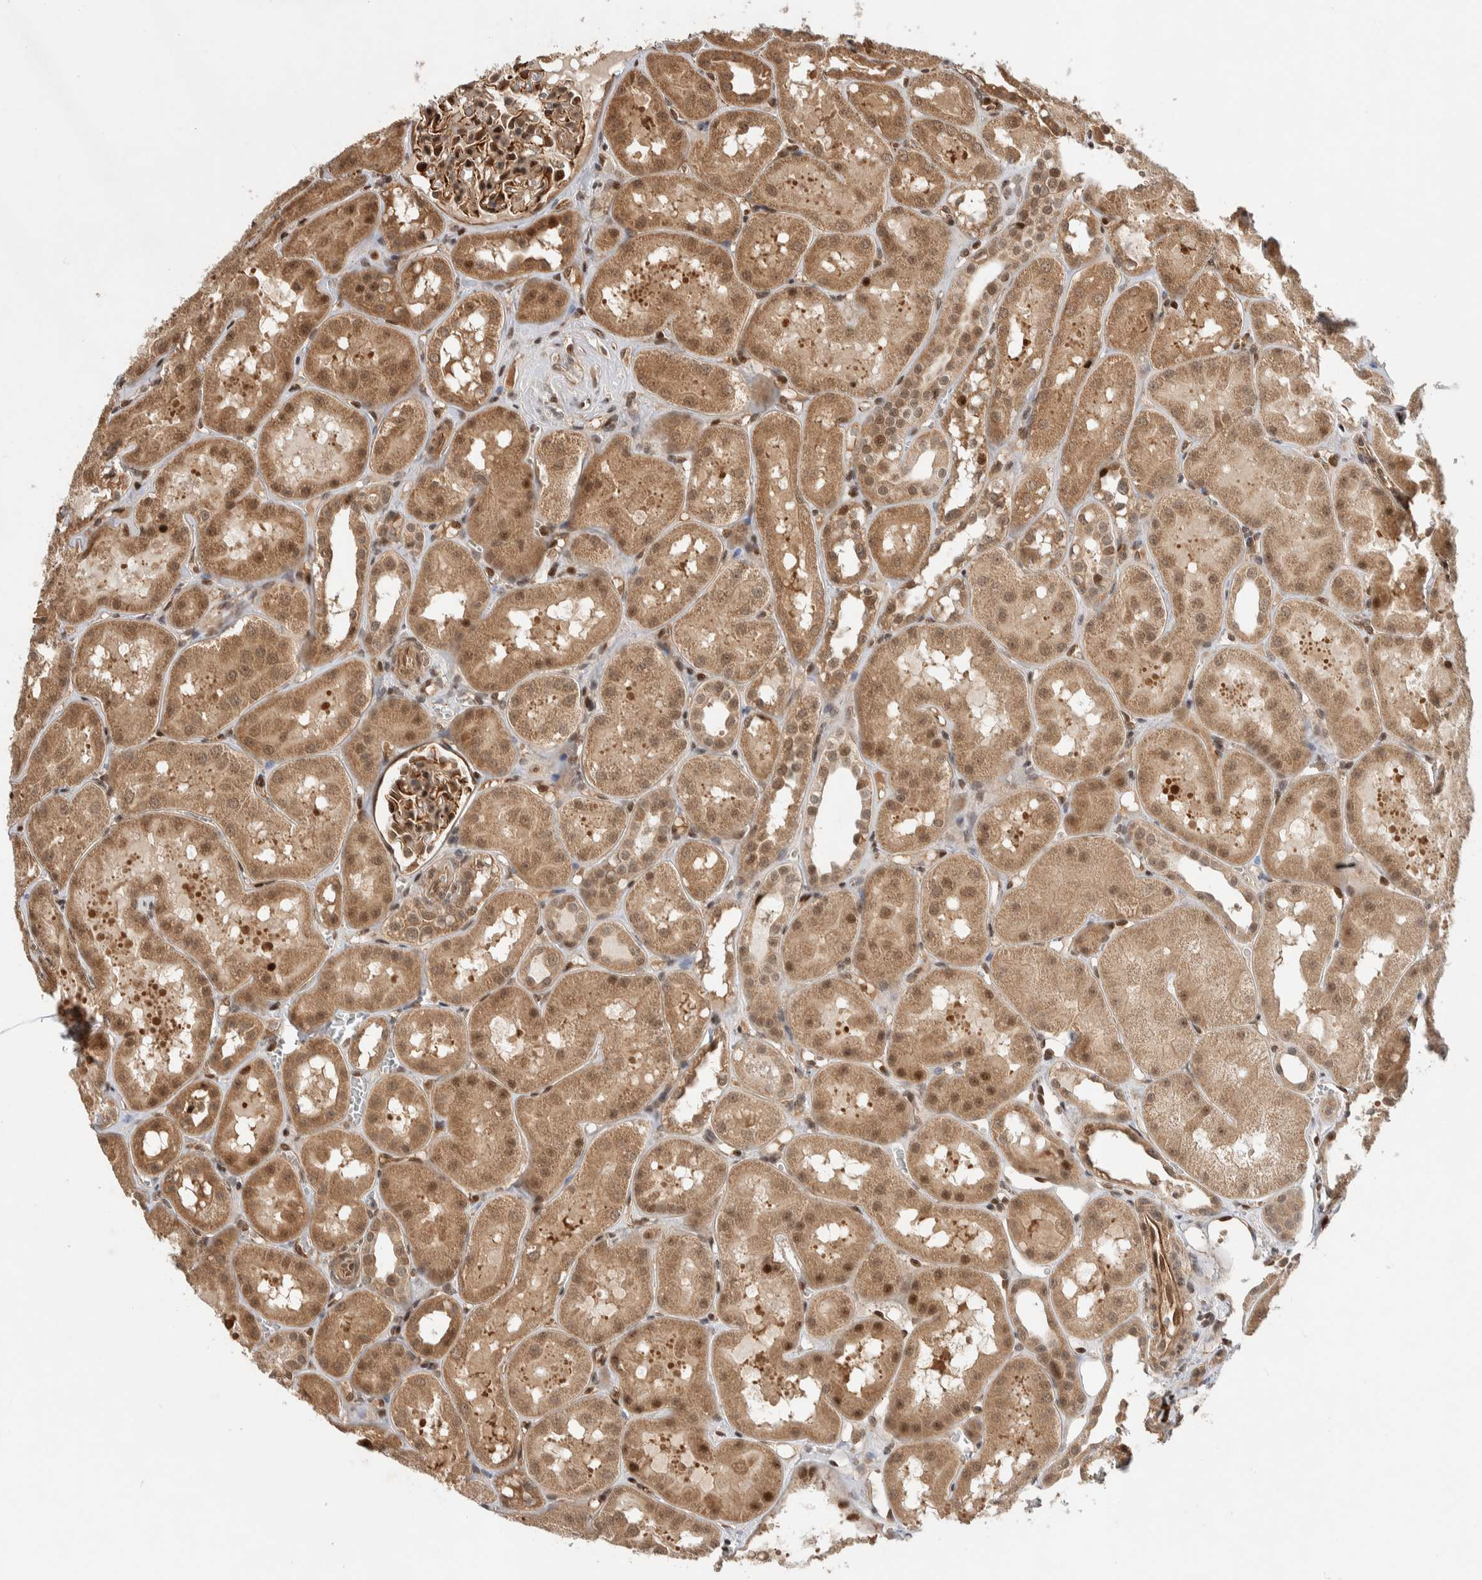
{"staining": {"intensity": "moderate", "quantity": ">75%", "location": "cytoplasmic/membranous,nuclear"}, "tissue": "kidney", "cell_type": "Cells in glomeruli", "image_type": "normal", "snomed": [{"axis": "morphology", "description": "Normal tissue, NOS"}, {"axis": "topography", "description": "Kidney"}, {"axis": "topography", "description": "Urinary bladder"}], "caption": "This photomicrograph shows benign kidney stained with IHC to label a protein in brown. The cytoplasmic/membranous,nuclear of cells in glomeruli show moderate positivity for the protein. Nuclei are counter-stained blue.", "gene": "TOR1B", "patient": {"sex": "male", "age": 16}}